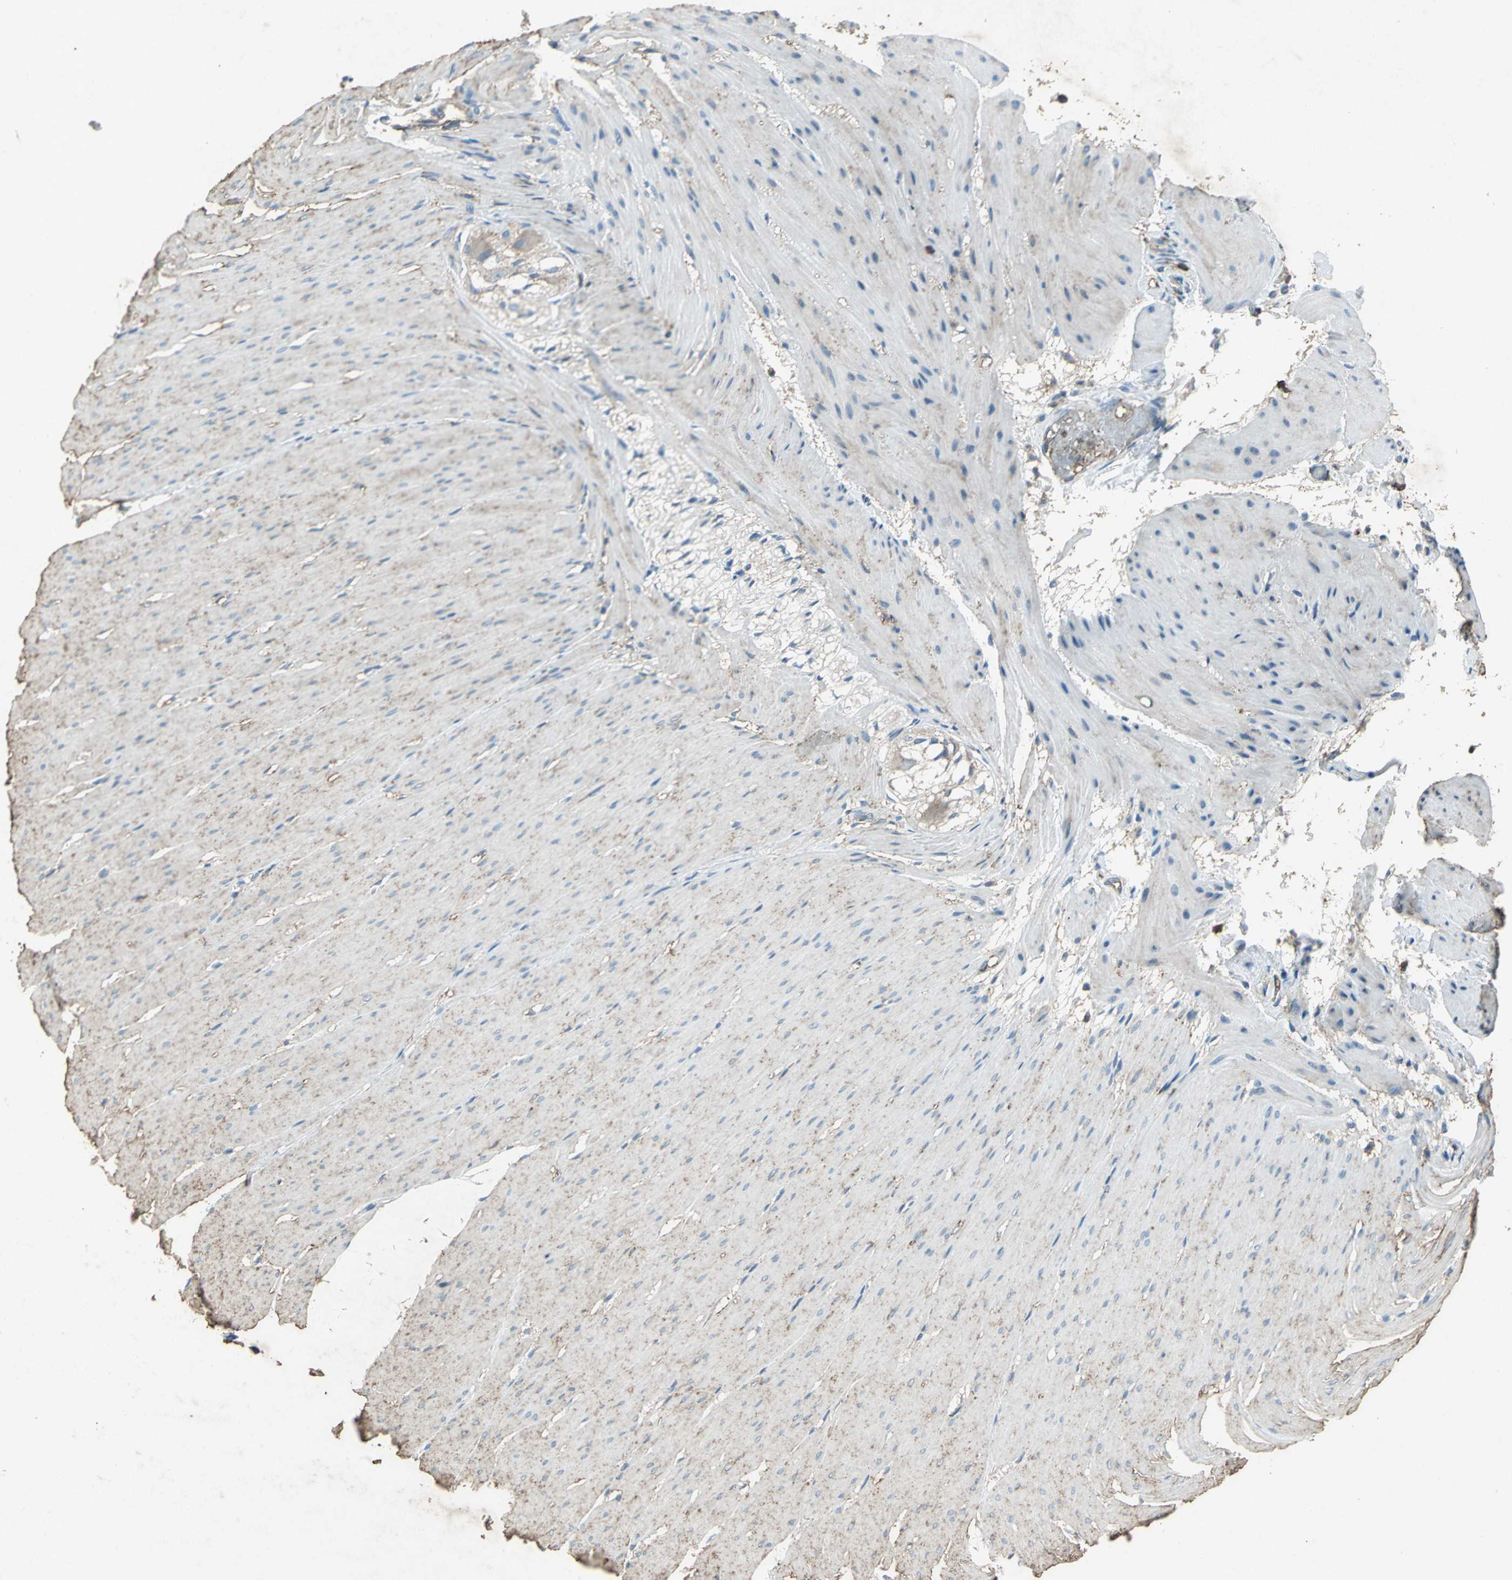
{"staining": {"intensity": "weak", "quantity": "<25%", "location": "cytoplasmic/membranous"}, "tissue": "smooth muscle", "cell_type": "Smooth muscle cells", "image_type": "normal", "snomed": [{"axis": "morphology", "description": "Normal tissue, NOS"}, {"axis": "topography", "description": "Smooth muscle"}, {"axis": "topography", "description": "Colon"}], "caption": "This is a photomicrograph of immunohistochemistry (IHC) staining of benign smooth muscle, which shows no positivity in smooth muscle cells.", "gene": "CCR6", "patient": {"sex": "male", "age": 67}}